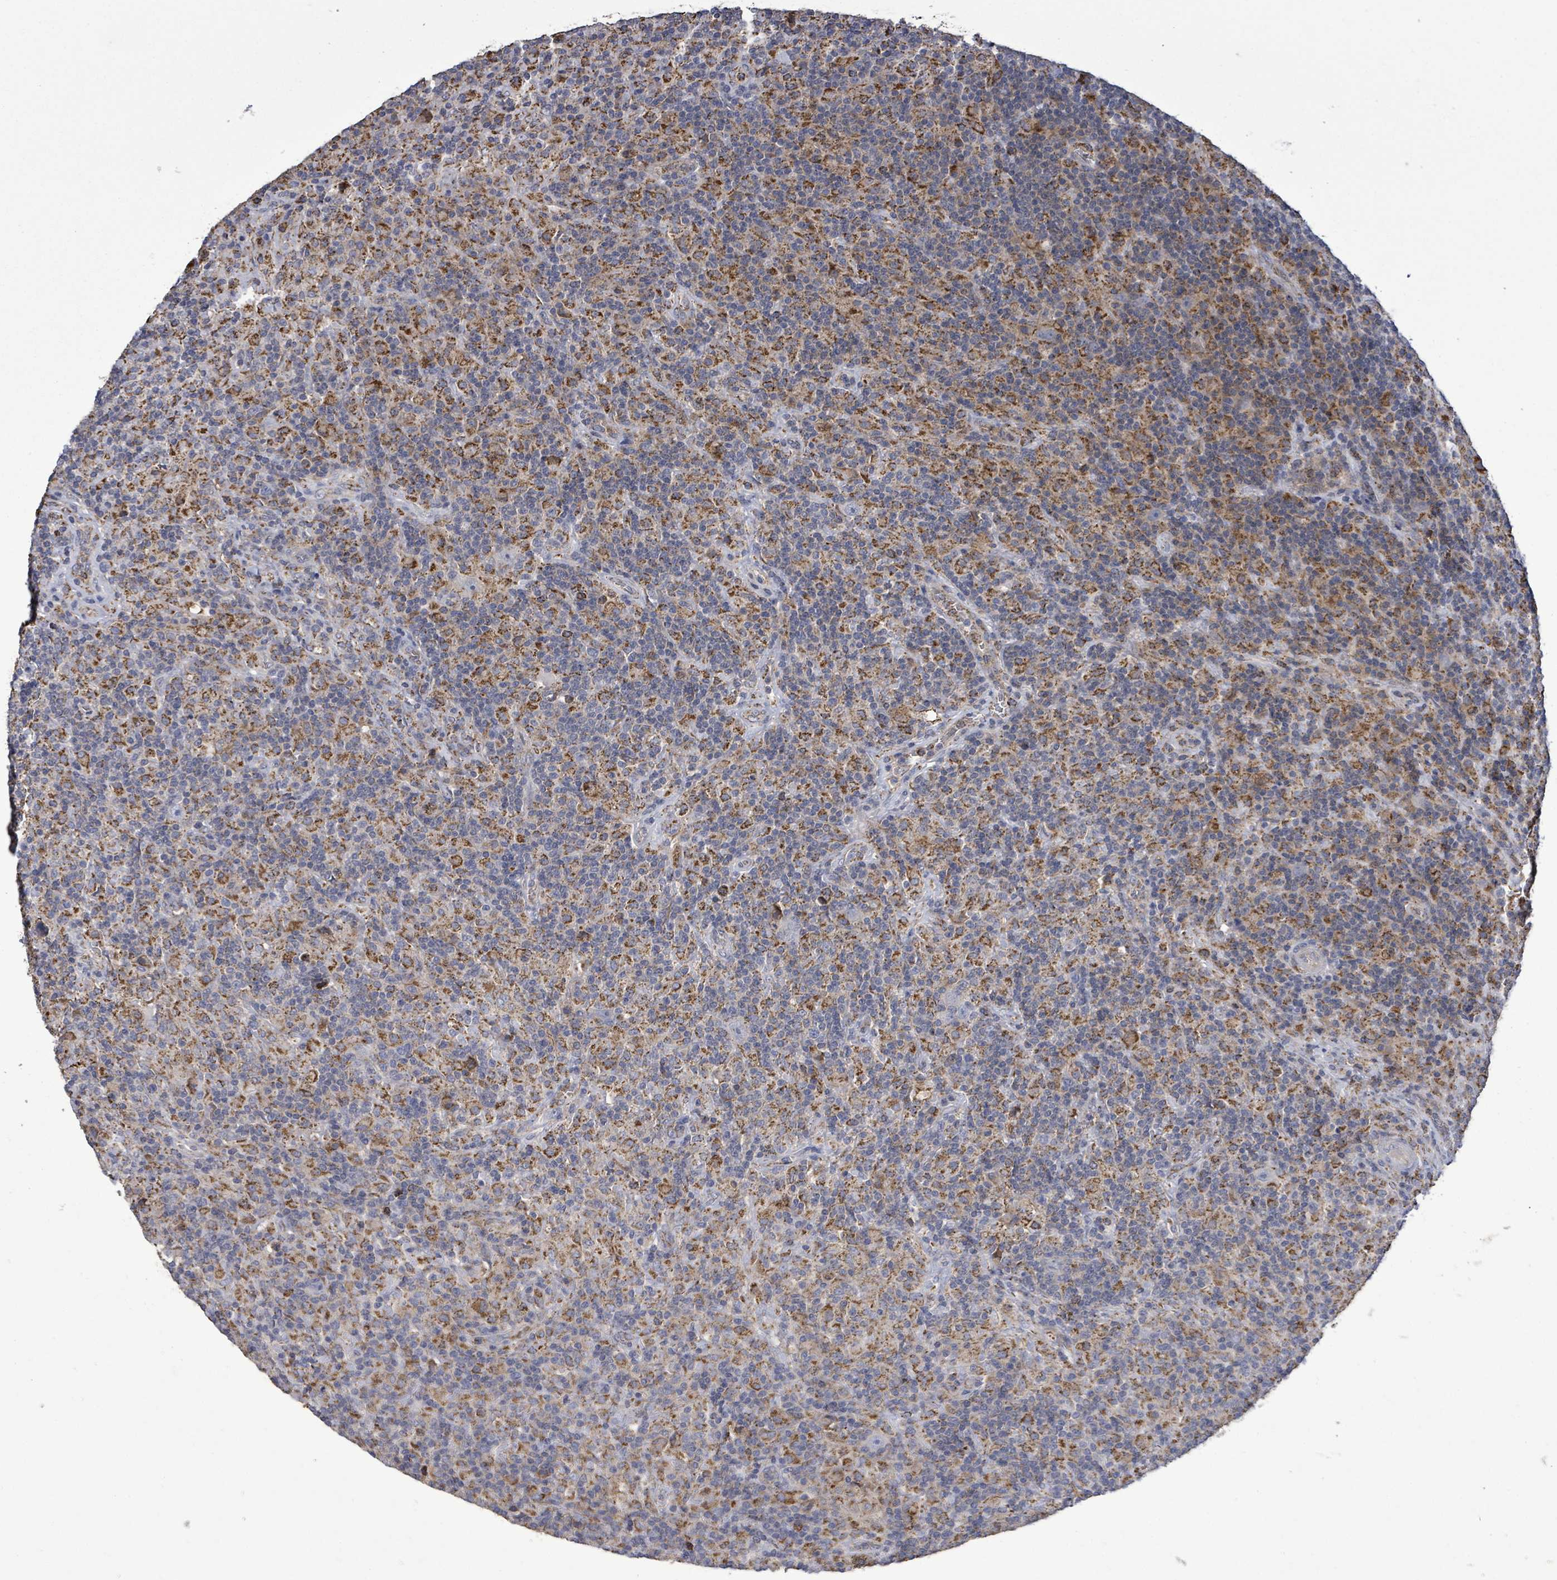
{"staining": {"intensity": "strong", "quantity": "25%-75%", "location": "cytoplasmic/membranous"}, "tissue": "lymphoma", "cell_type": "Tumor cells", "image_type": "cancer", "snomed": [{"axis": "morphology", "description": "Hodgkin's disease, NOS"}, {"axis": "topography", "description": "Lymph node"}], "caption": "Protein expression analysis of human Hodgkin's disease reveals strong cytoplasmic/membranous positivity in approximately 25%-75% of tumor cells.", "gene": "MTMR12", "patient": {"sex": "male", "age": 70}}